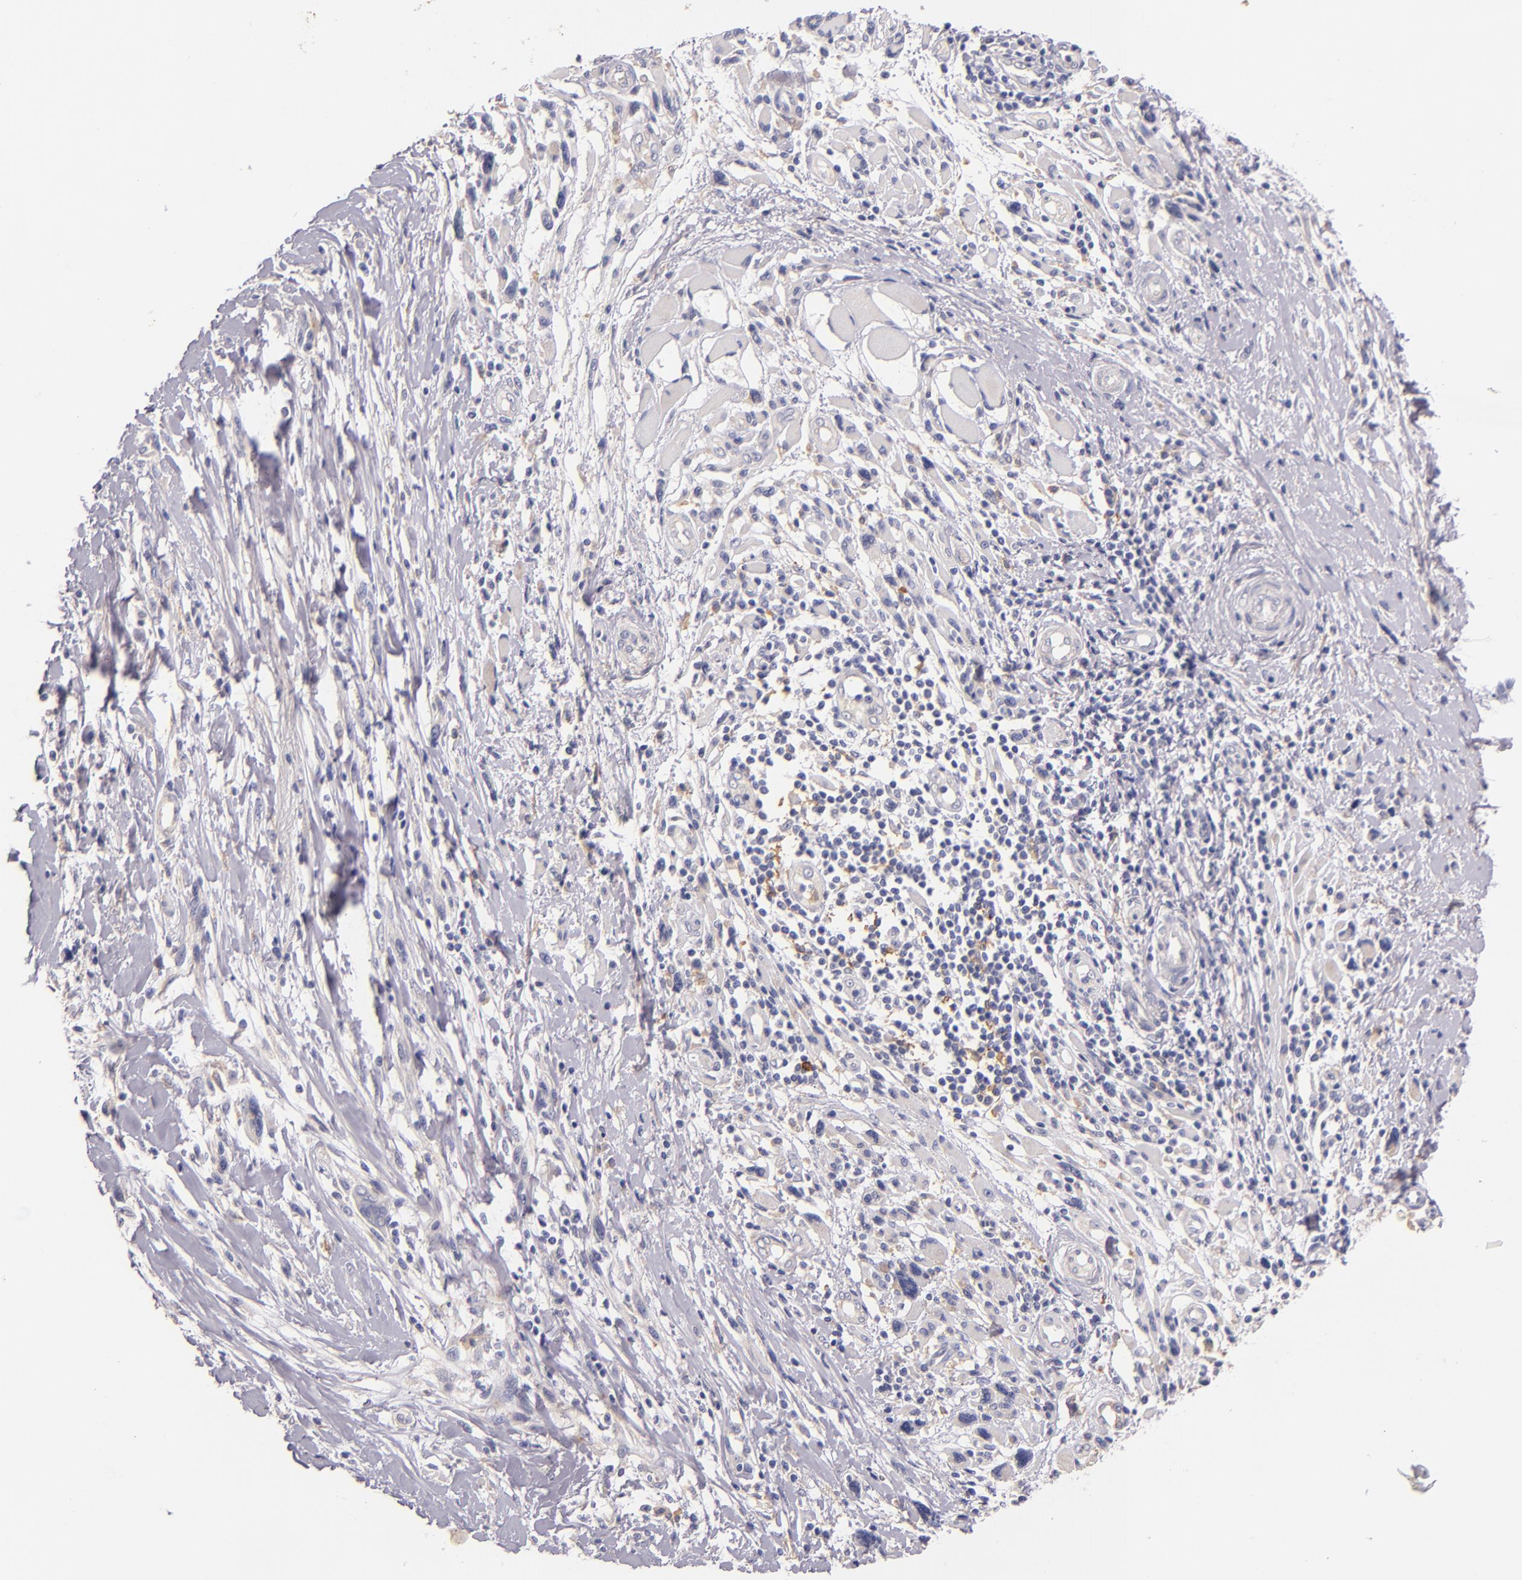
{"staining": {"intensity": "negative", "quantity": "none", "location": "none"}, "tissue": "melanoma", "cell_type": "Tumor cells", "image_type": "cancer", "snomed": [{"axis": "morphology", "description": "Malignant melanoma, NOS"}, {"axis": "topography", "description": "Skin"}], "caption": "IHC histopathology image of malignant melanoma stained for a protein (brown), which displays no staining in tumor cells.", "gene": "C5AR1", "patient": {"sex": "male", "age": 91}}